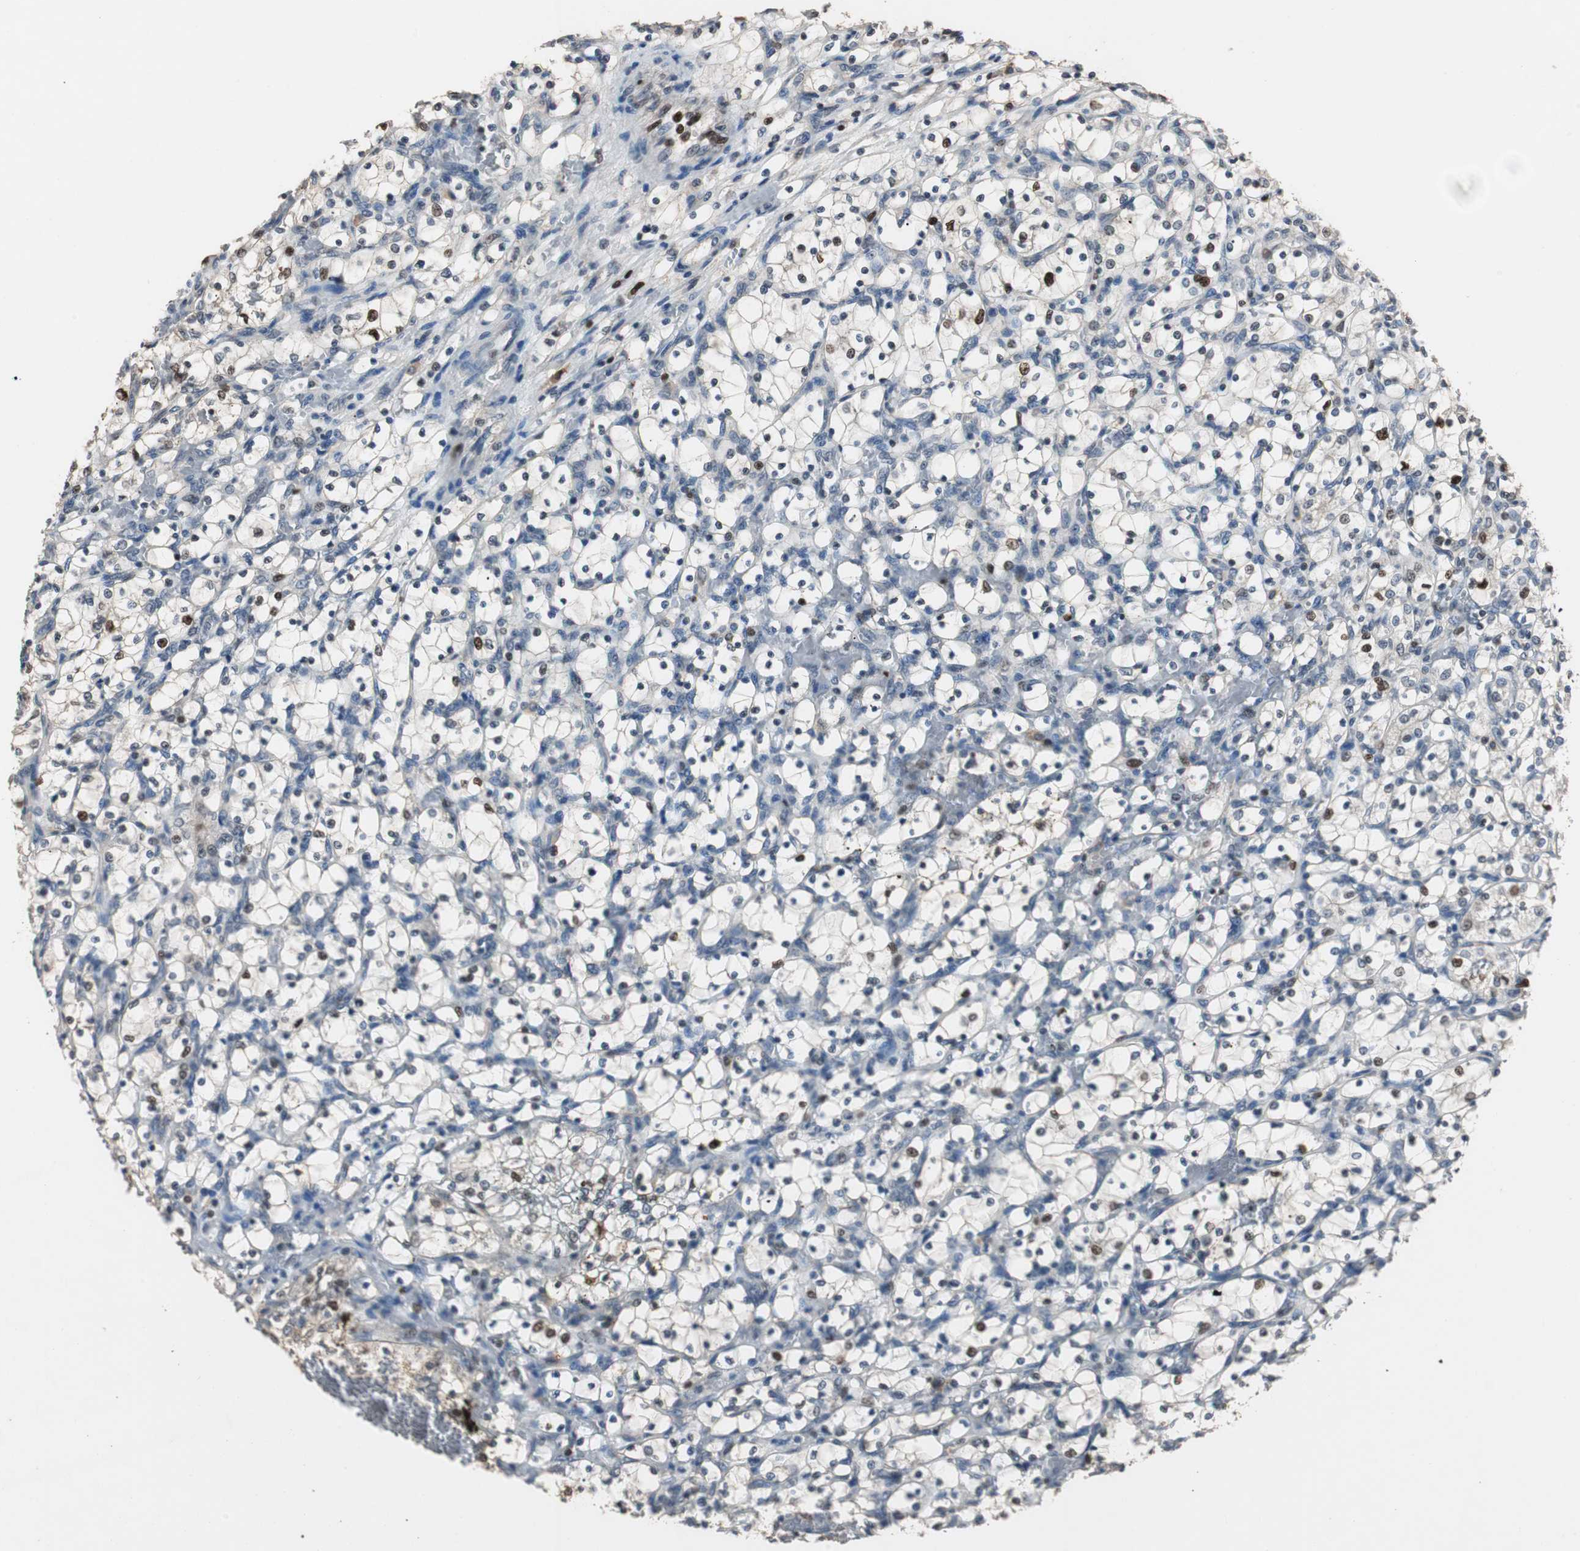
{"staining": {"intensity": "strong", "quantity": "<25%", "location": "cytoplasmic/membranous,nuclear"}, "tissue": "renal cancer", "cell_type": "Tumor cells", "image_type": "cancer", "snomed": [{"axis": "morphology", "description": "Adenocarcinoma, NOS"}, {"axis": "topography", "description": "Kidney"}], "caption": "Protein analysis of adenocarcinoma (renal) tissue reveals strong cytoplasmic/membranous and nuclear positivity in about <25% of tumor cells.", "gene": "FEN1", "patient": {"sex": "female", "age": 69}}